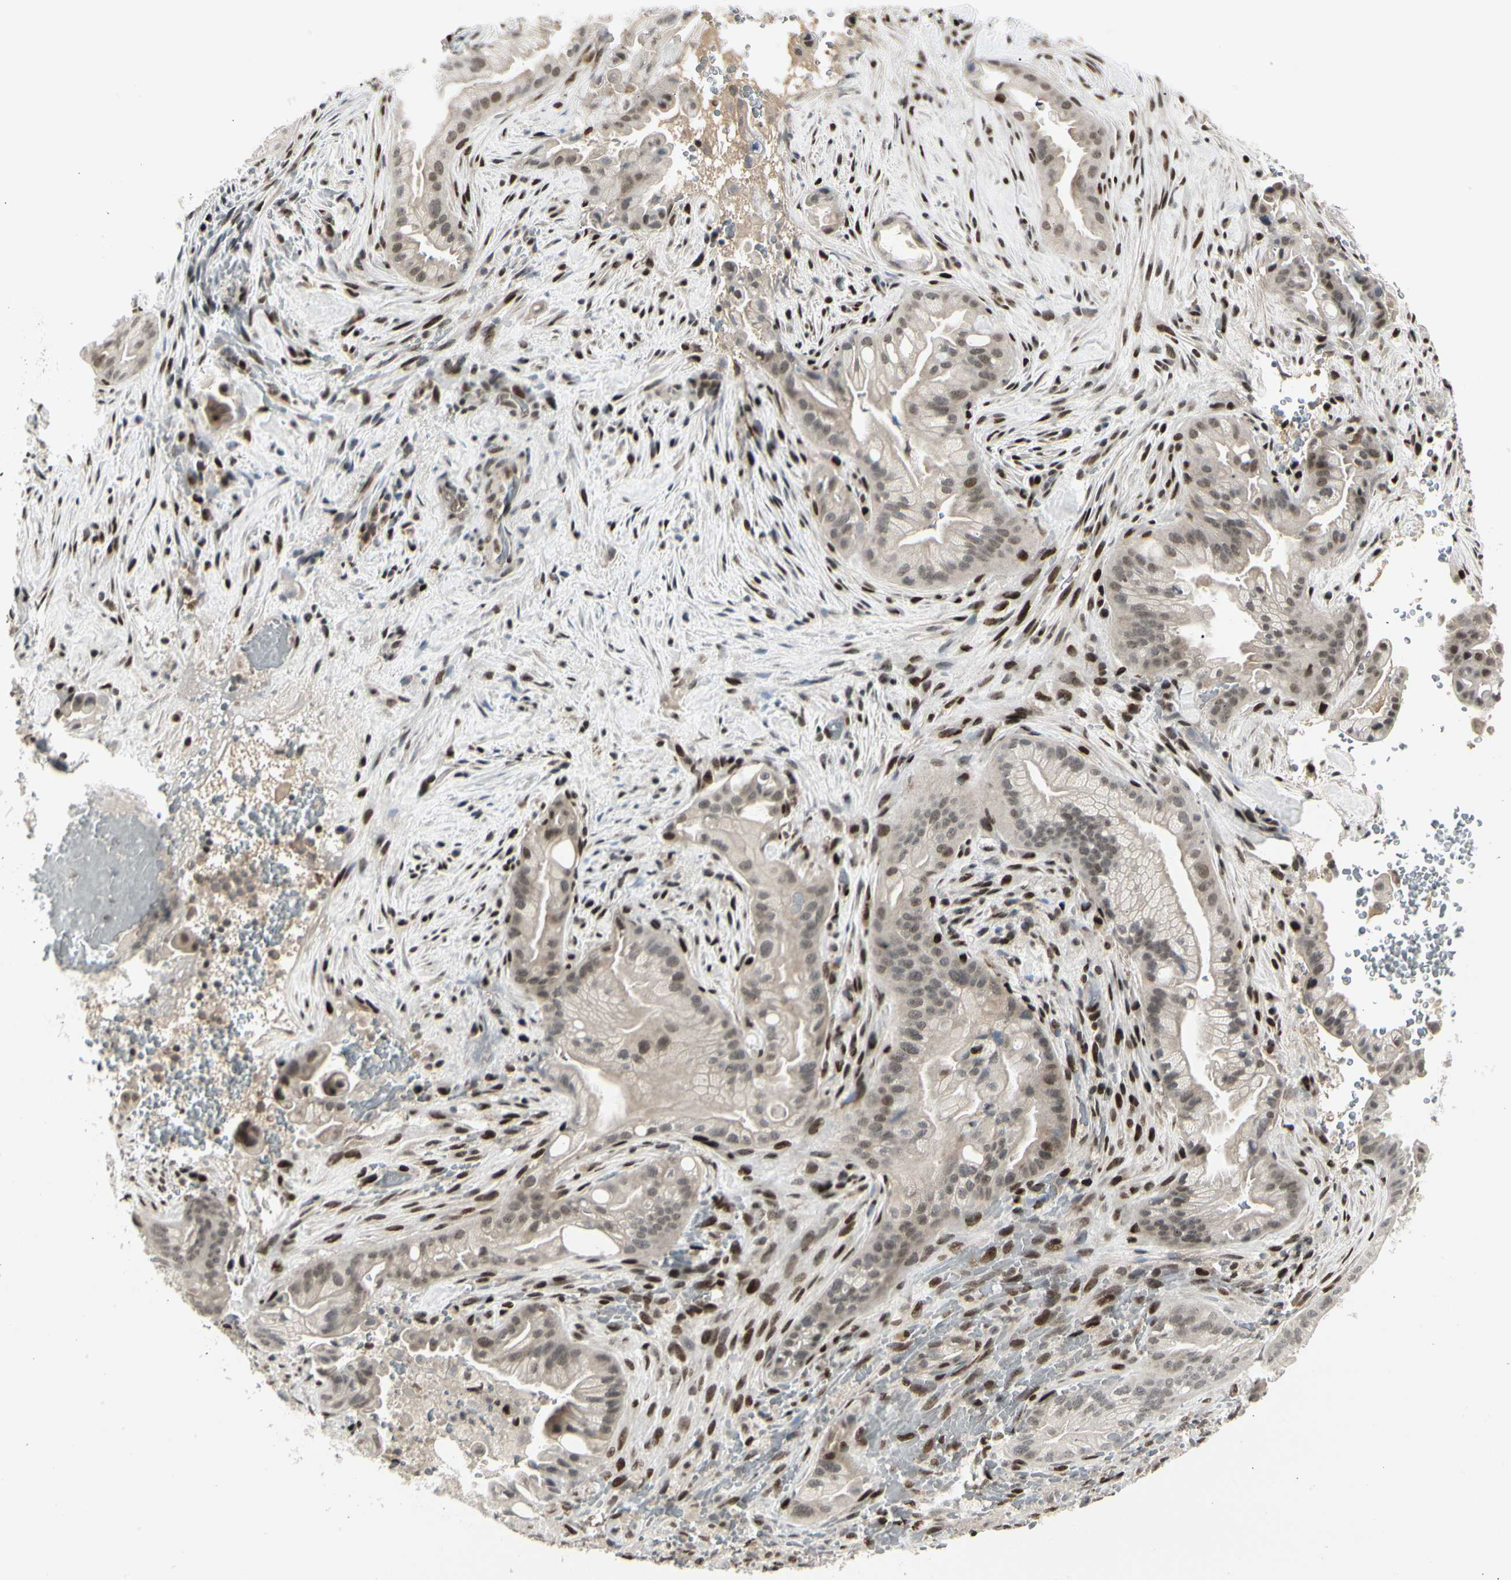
{"staining": {"intensity": "weak", "quantity": ">75%", "location": "nuclear"}, "tissue": "liver cancer", "cell_type": "Tumor cells", "image_type": "cancer", "snomed": [{"axis": "morphology", "description": "Cholangiocarcinoma"}, {"axis": "topography", "description": "Liver"}], "caption": "DAB immunohistochemical staining of liver cancer (cholangiocarcinoma) exhibits weak nuclear protein expression in about >75% of tumor cells. Ihc stains the protein in brown and the nuclei are stained blue.", "gene": "FOXJ2", "patient": {"sex": "female", "age": 68}}